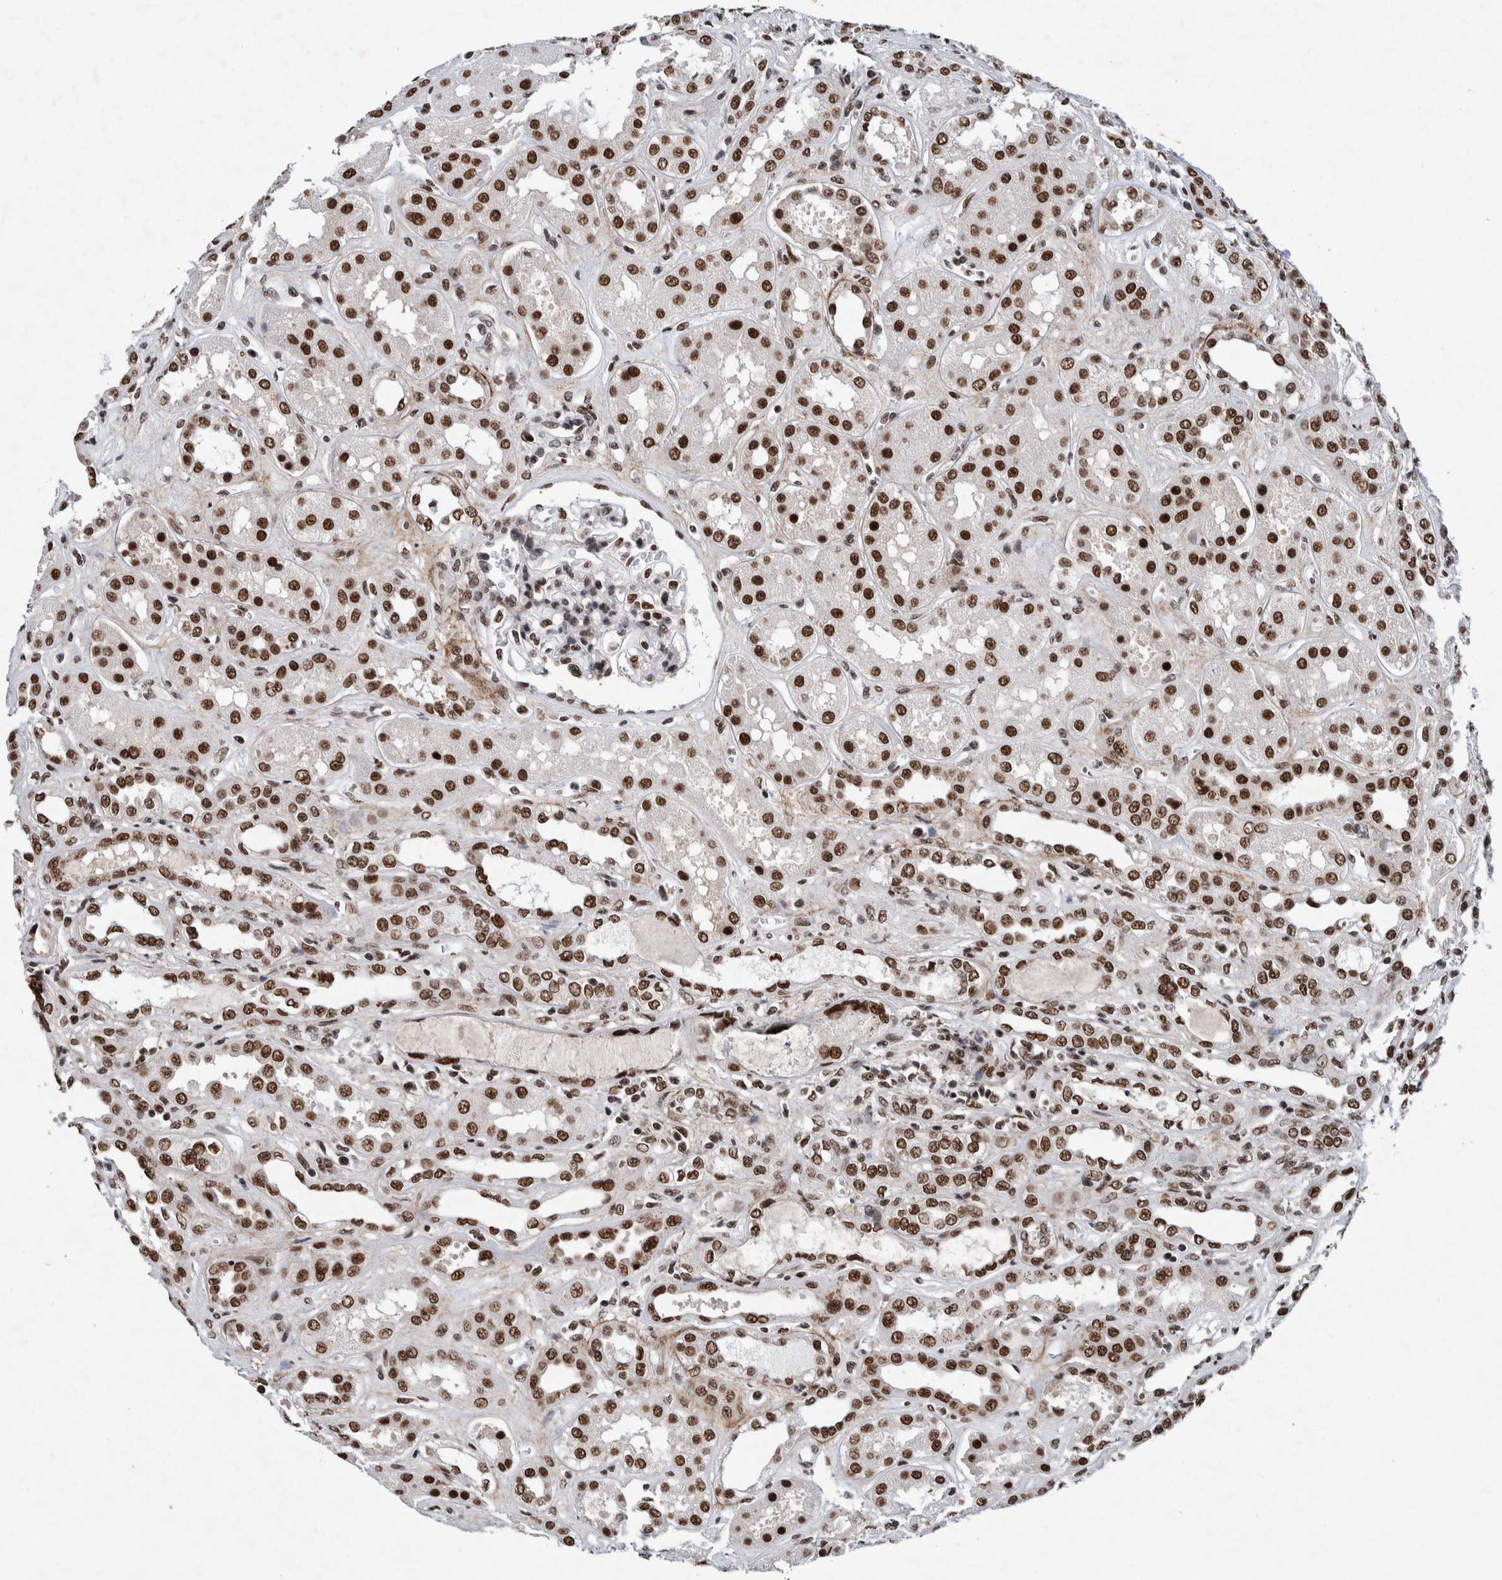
{"staining": {"intensity": "strong", "quantity": "25%-75%", "location": "nuclear"}, "tissue": "kidney", "cell_type": "Cells in glomeruli", "image_type": "normal", "snomed": [{"axis": "morphology", "description": "Normal tissue, NOS"}, {"axis": "topography", "description": "Kidney"}], "caption": "Immunohistochemical staining of normal human kidney exhibits 25%-75% levels of strong nuclear protein positivity in about 25%-75% of cells in glomeruli.", "gene": "TAF10", "patient": {"sex": "male", "age": 59}}